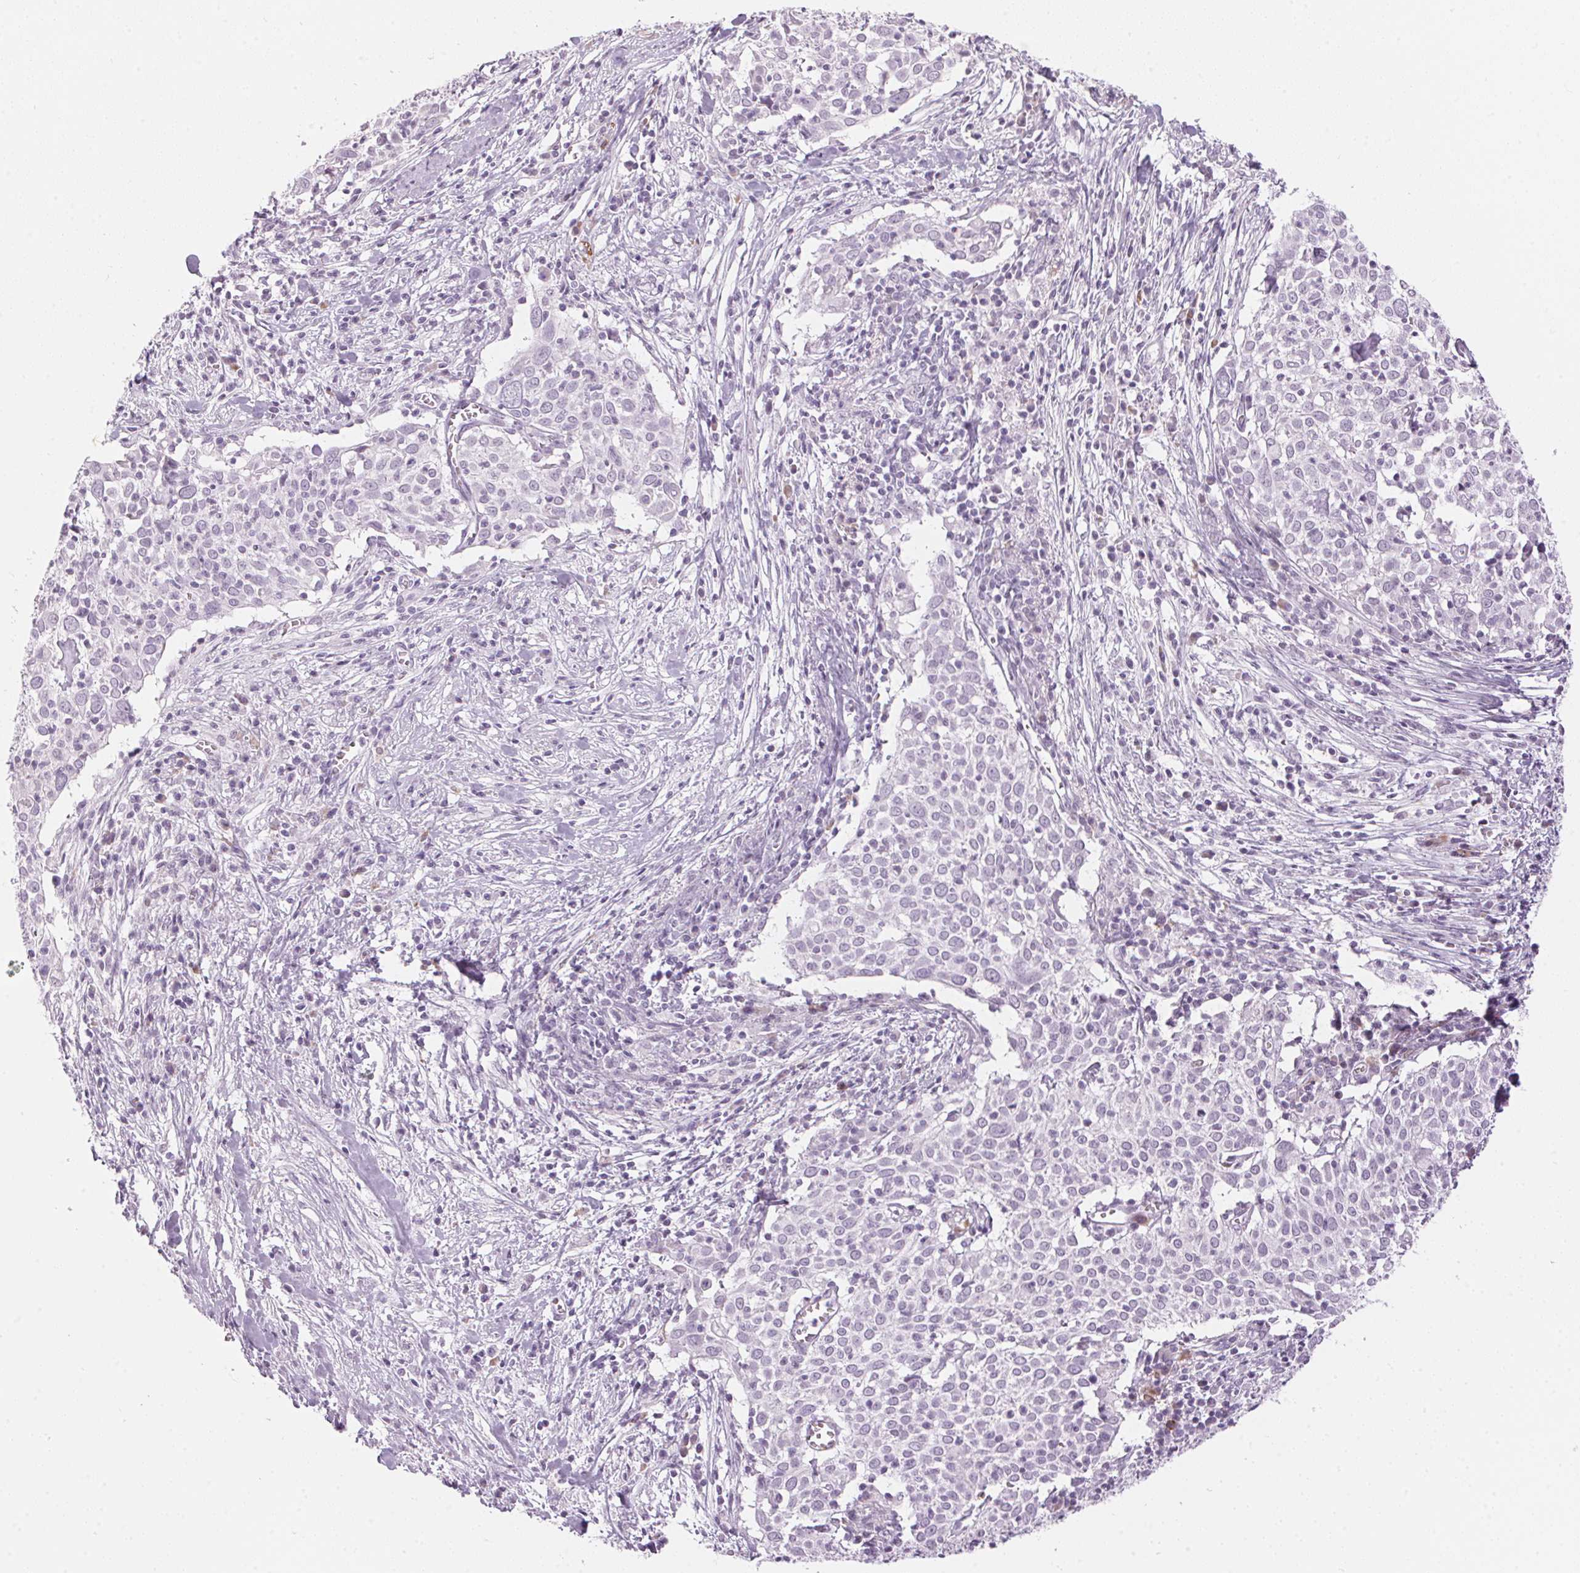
{"staining": {"intensity": "negative", "quantity": "none", "location": "none"}, "tissue": "cervical cancer", "cell_type": "Tumor cells", "image_type": "cancer", "snomed": [{"axis": "morphology", "description": "Squamous cell carcinoma, NOS"}, {"axis": "topography", "description": "Cervix"}], "caption": "This photomicrograph is of squamous cell carcinoma (cervical) stained with immunohistochemistry (IHC) to label a protein in brown with the nuclei are counter-stained blue. There is no staining in tumor cells.", "gene": "CADPS", "patient": {"sex": "female", "age": 39}}